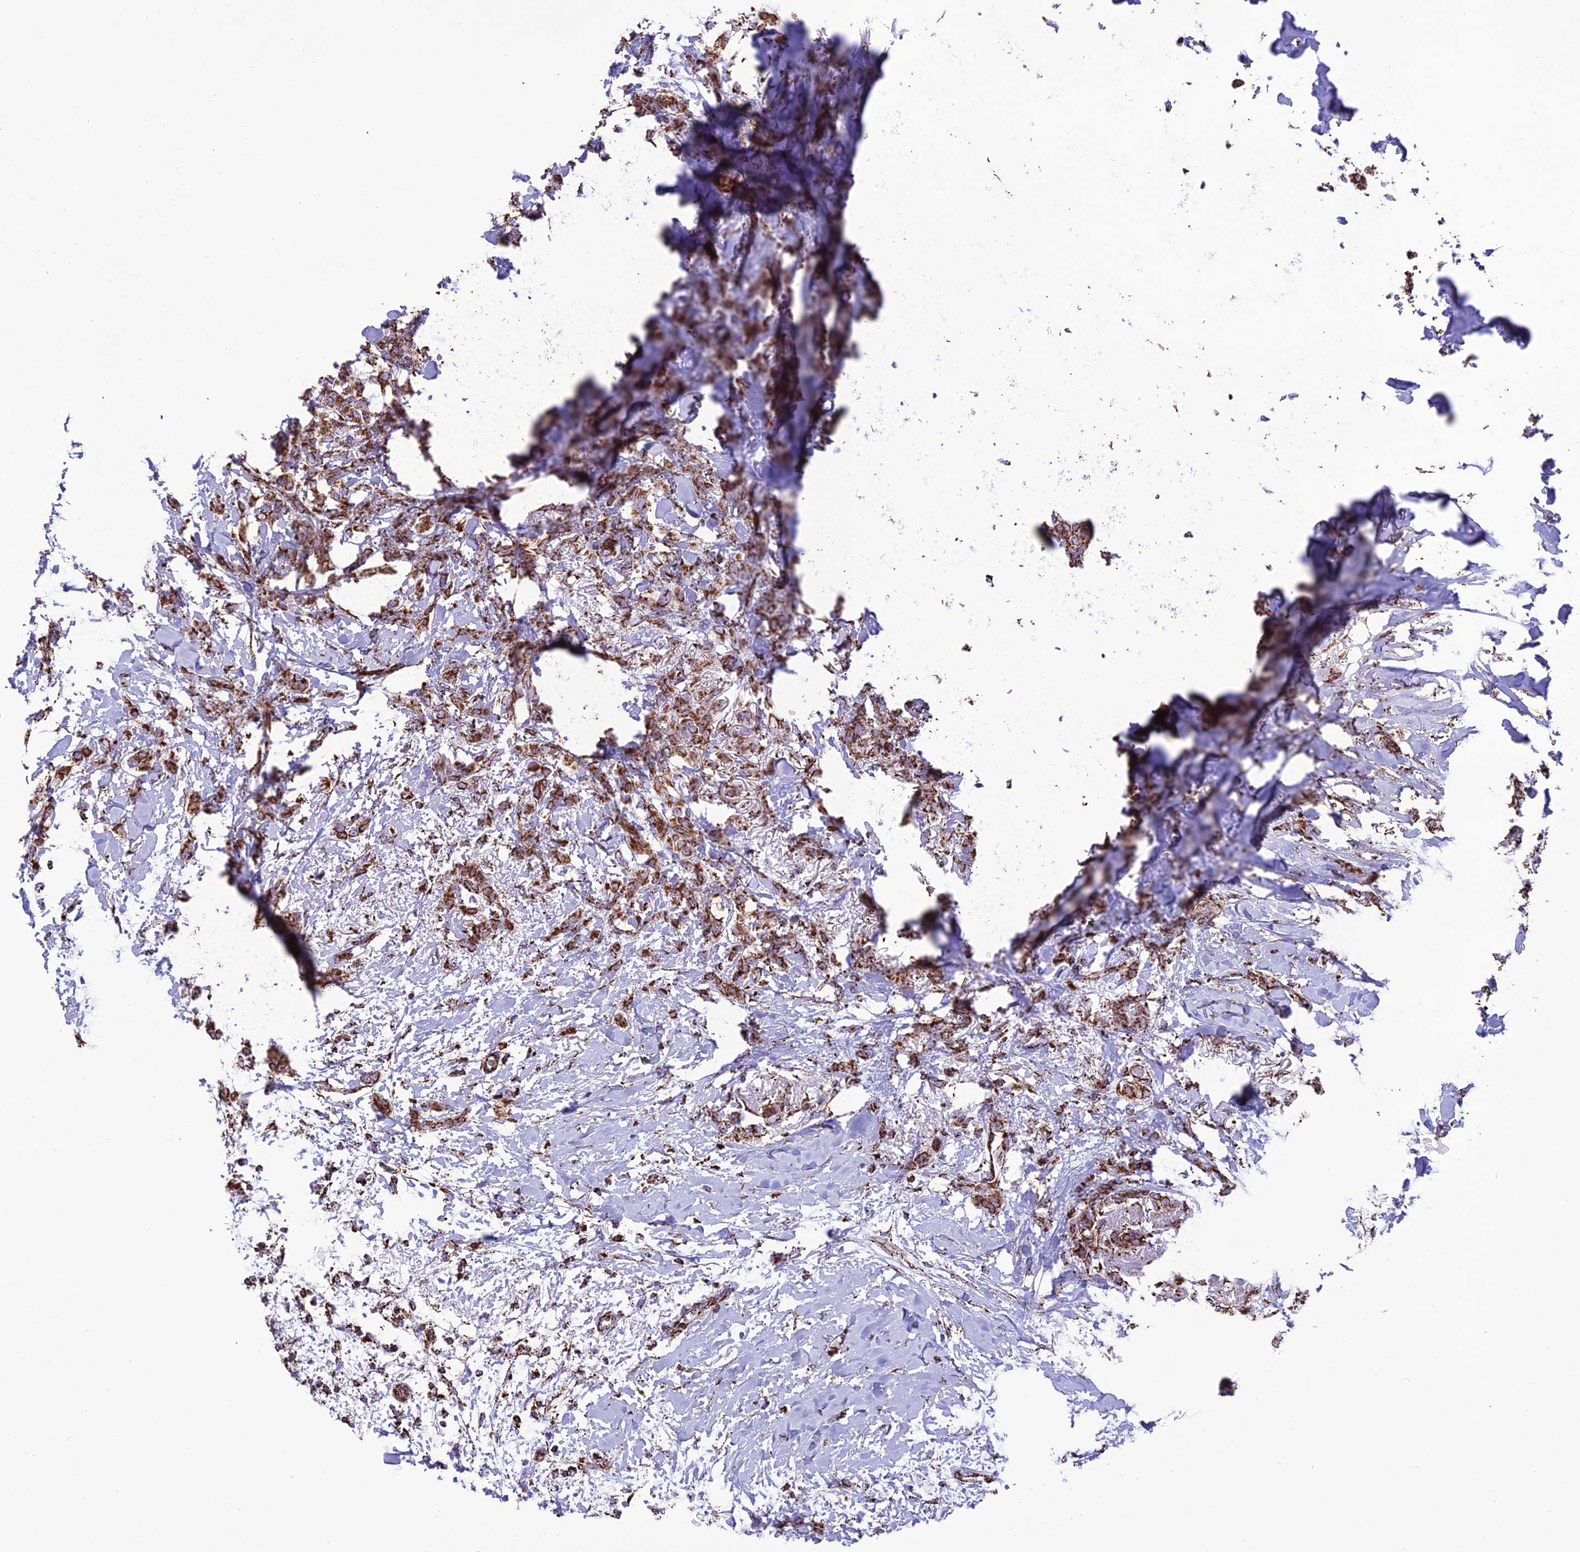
{"staining": {"intensity": "strong", "quantity": ">75%", "location": "cytoplasmic/membranous"}, "tissue": "breast cancer", "cell_type": "Tumor cells", "image_type": "cancer", "snomed": [{"axis": "morphology", "description": "Duct carcinoma"}, {"axis": "topography", "description": "Breast"}], "caption": "Human intraductal carcinoma (breast) stained with a protein marker shows strong staining in tumor cells.", "gene": "NDUFAF1", "patient": {"sex": "female", "age": 72}}